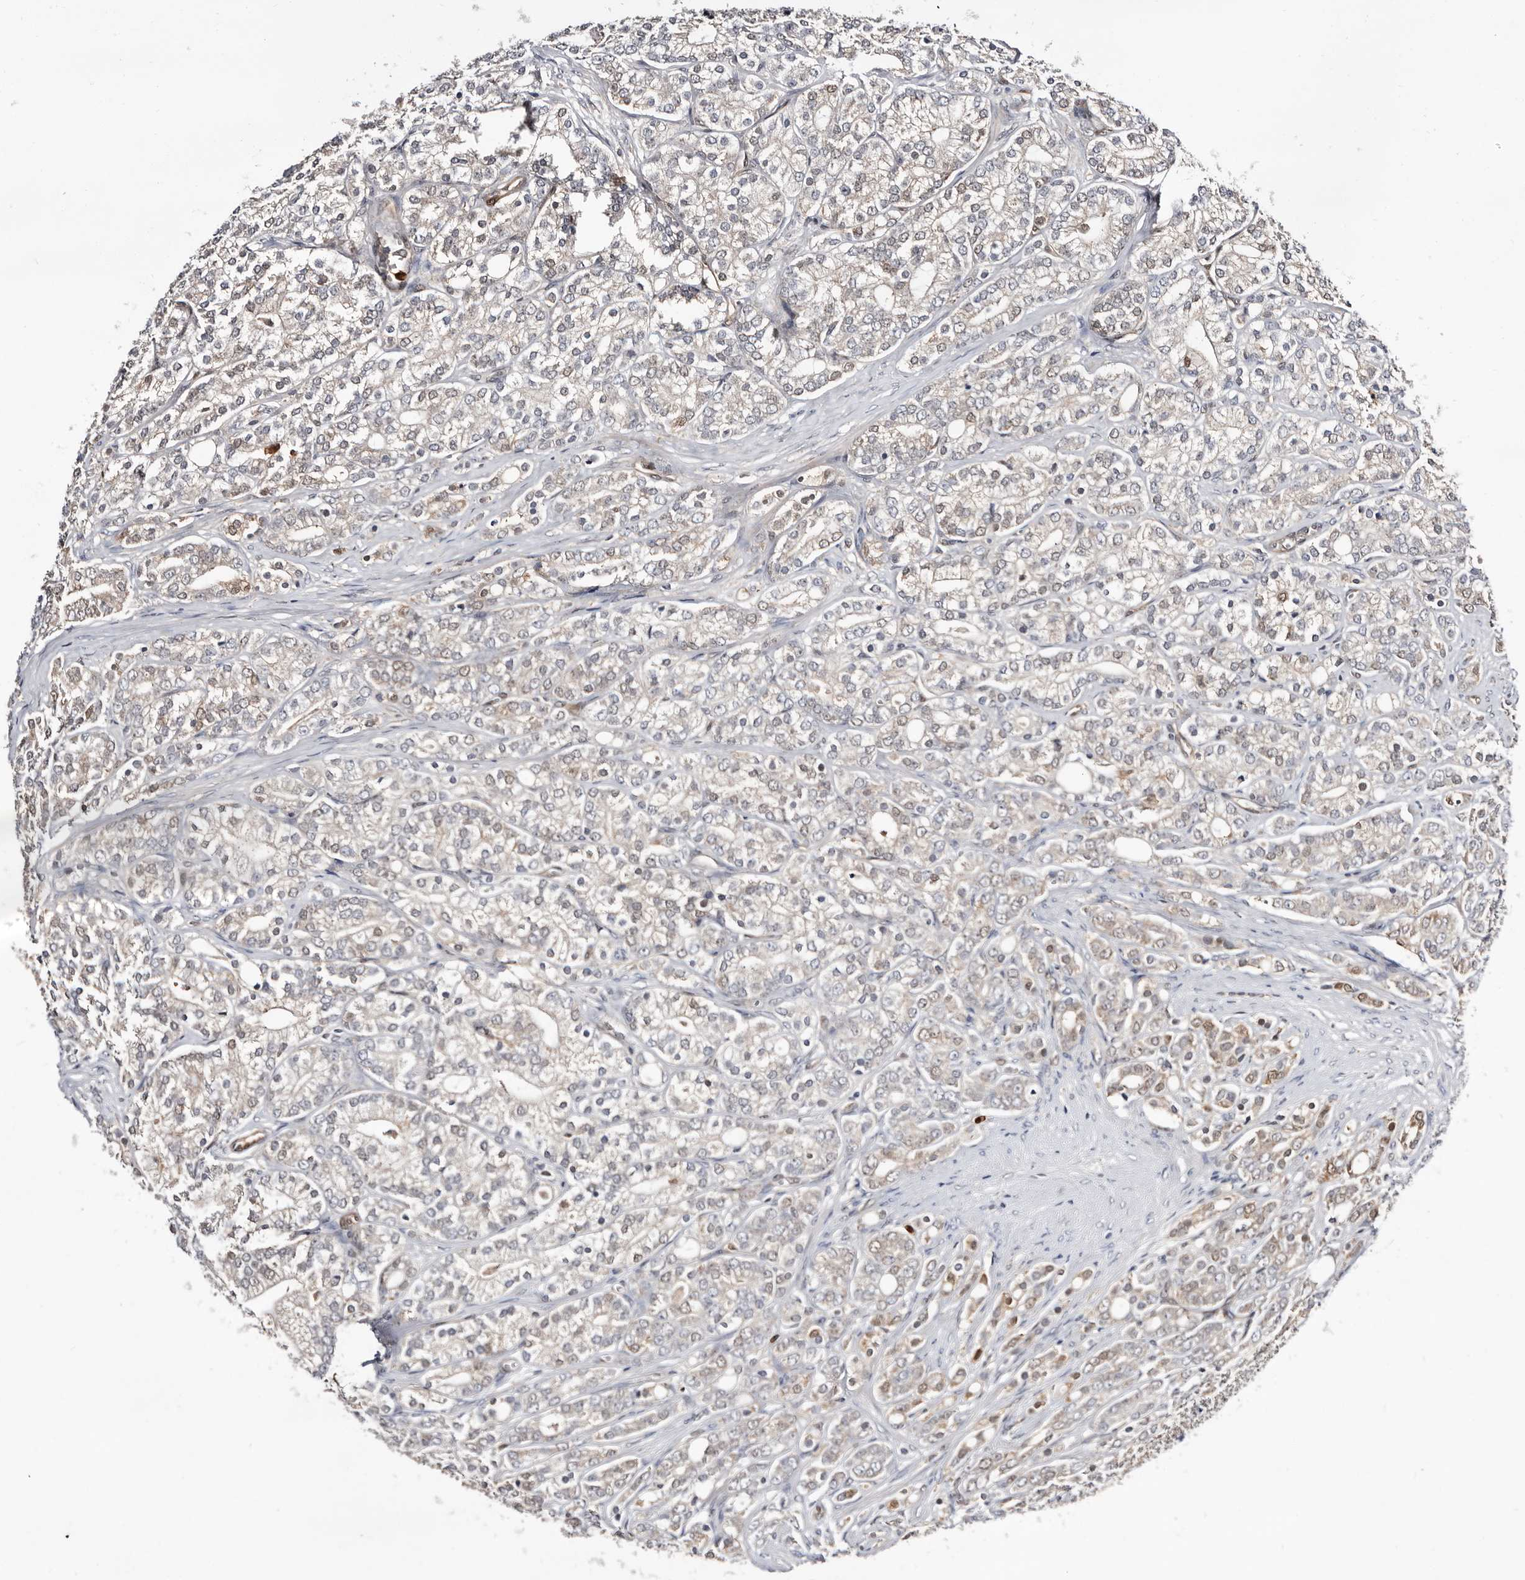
{"staining": {"intensity": "weak", "quantity": "25%-75%", "location": "cytoplasmic/membranous,nuclear"}, "tissue": "prostate cancer", "cell_type": "Tumor cells", "image_type": "cancer", "snomed": [{"axis": "morphology", "description": "Adenocarcinoma, High grade"}, {"axis": "topography", "description": "Prostate"}], "caption": "Tumor cells demonstrate low levels of weak cytoplasmic/membranous and nuclear expression in about 25%-75% of cells in human prostate cancer.", "gene": "TP53I3", "patient": {"sex": "male", "age": 57}}